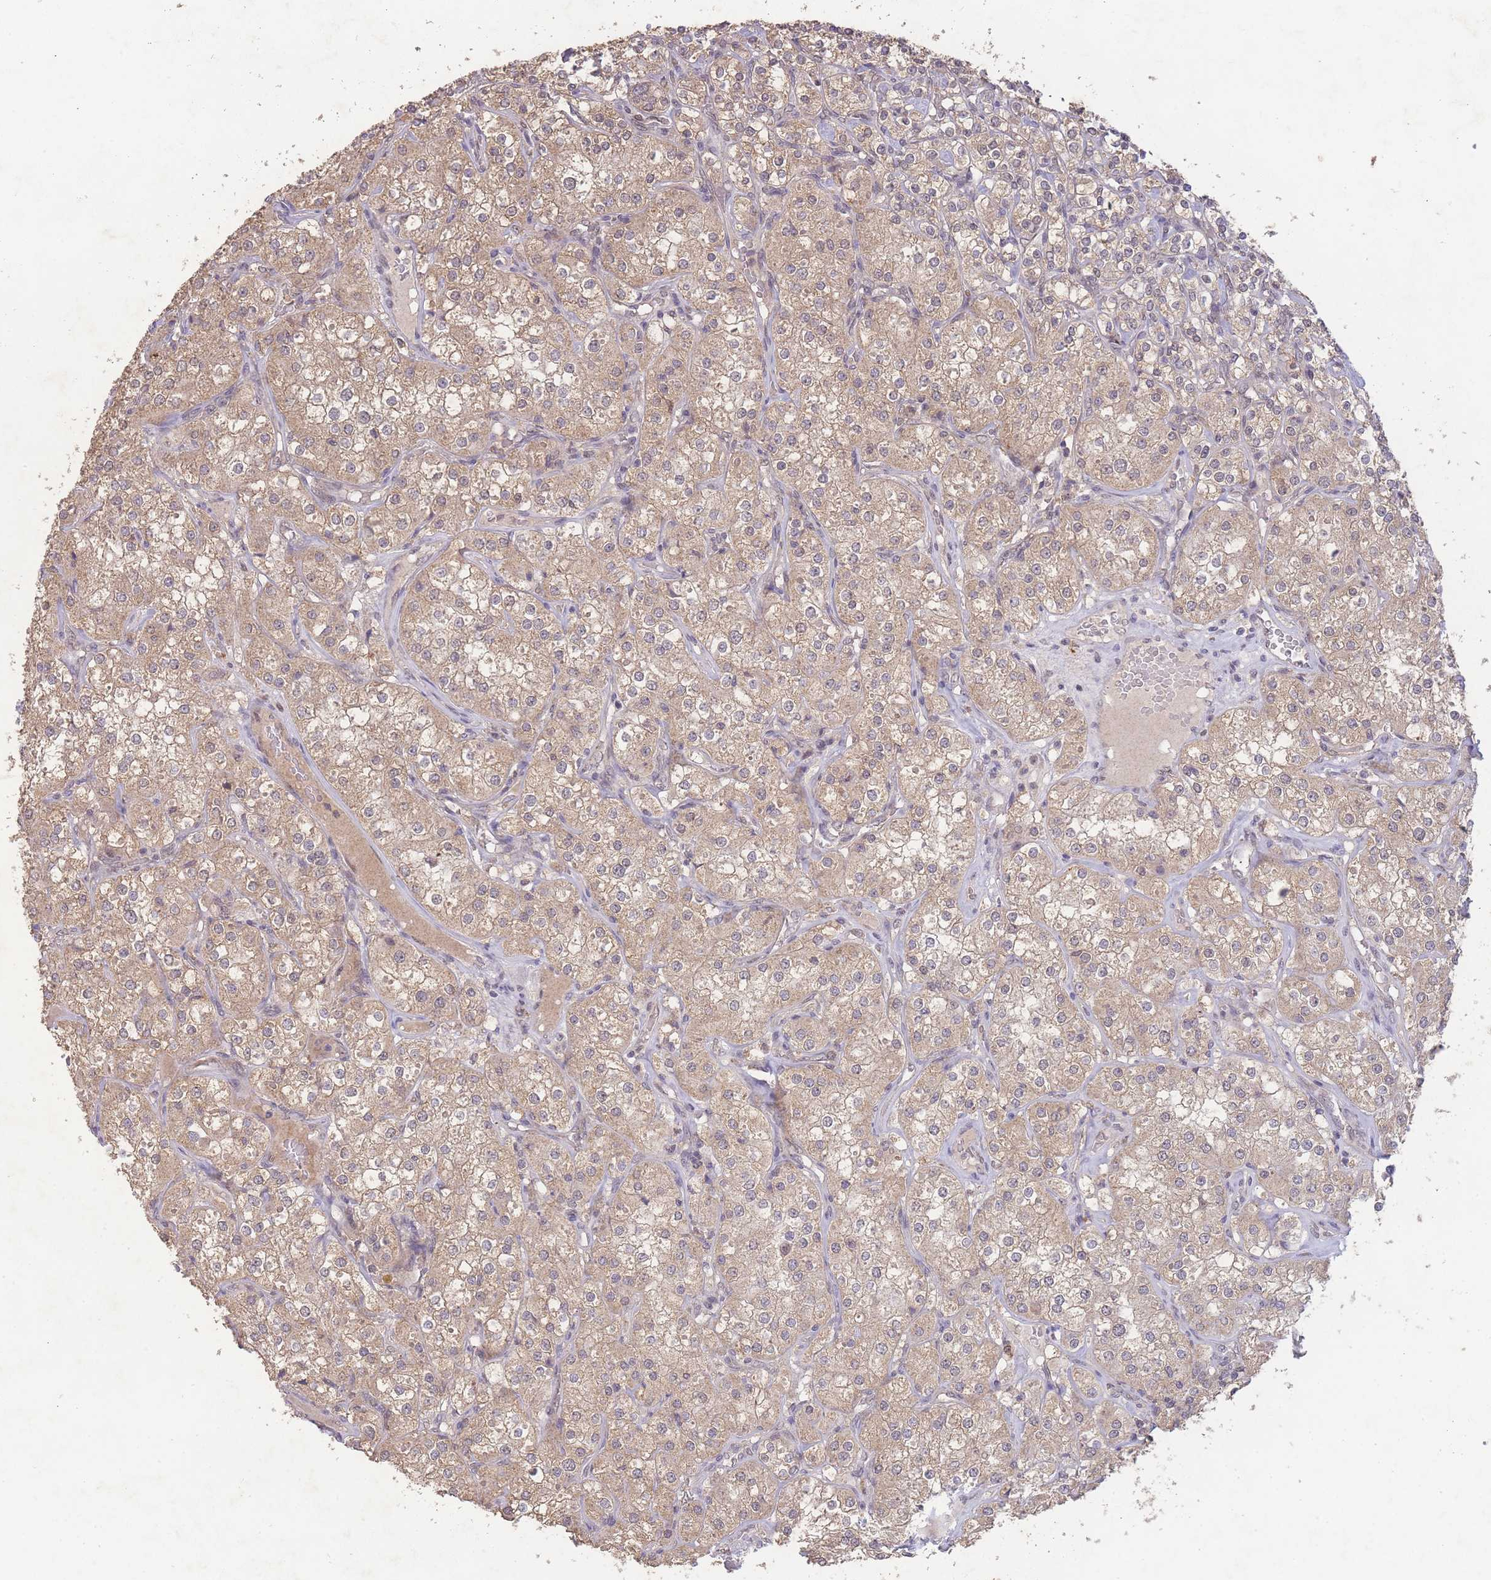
{"staining": {"intensity": "weak", "quantity": ">75%", "location": "cytoplasmic/membranous"}, "tissue": "renal cancer", "cell_type": "Tumor cells", "image_type": "cancer", "snomed": [{"axis": "morphology", "description": "Adenocarcinoma, NOS"}, {"axis": "topography", "description": "Kidney"}], "caption": "Human renal cancer stained with a protein marker exhibits weak staining in tumor cells.", "gene": "RNF144B", "patient": {"sex": "male", "age": 77}}